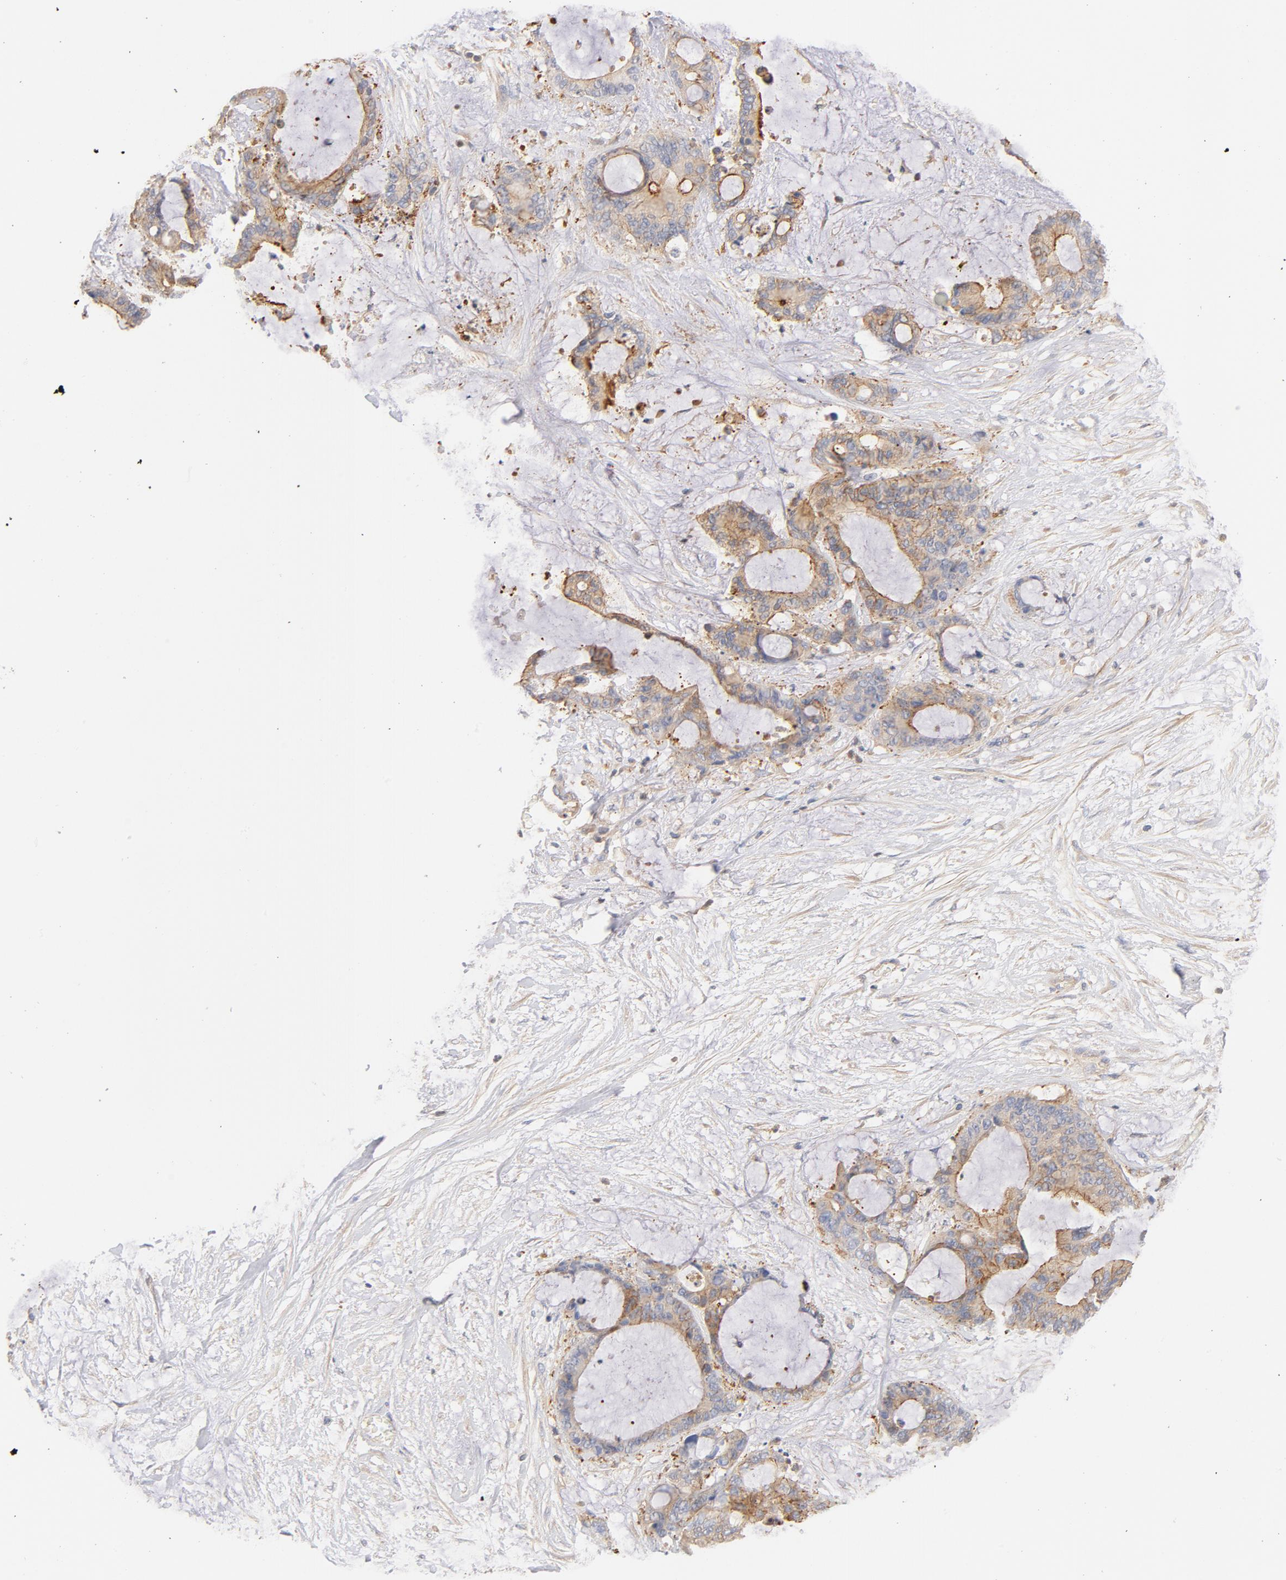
{"staining": {"intensity": "moderate", "quantity": ">75%", "location": "cytoplasmic/membranous"}, "tissue": "liver cancer", "cell_type": "Tumor cells", "image_type": "cancer", "snomed": [{"axis": "morphology", "description": "Cholangiocarcinoma"}, {"axis": "topography", "description": "Liver"}], "caption": "Liver cancer stained for a protein displays moderate cytoplasmic/membranous positivity in tumor cells.", "gene": "STRN3", "patient": {"sex": "female", "age": 73}}